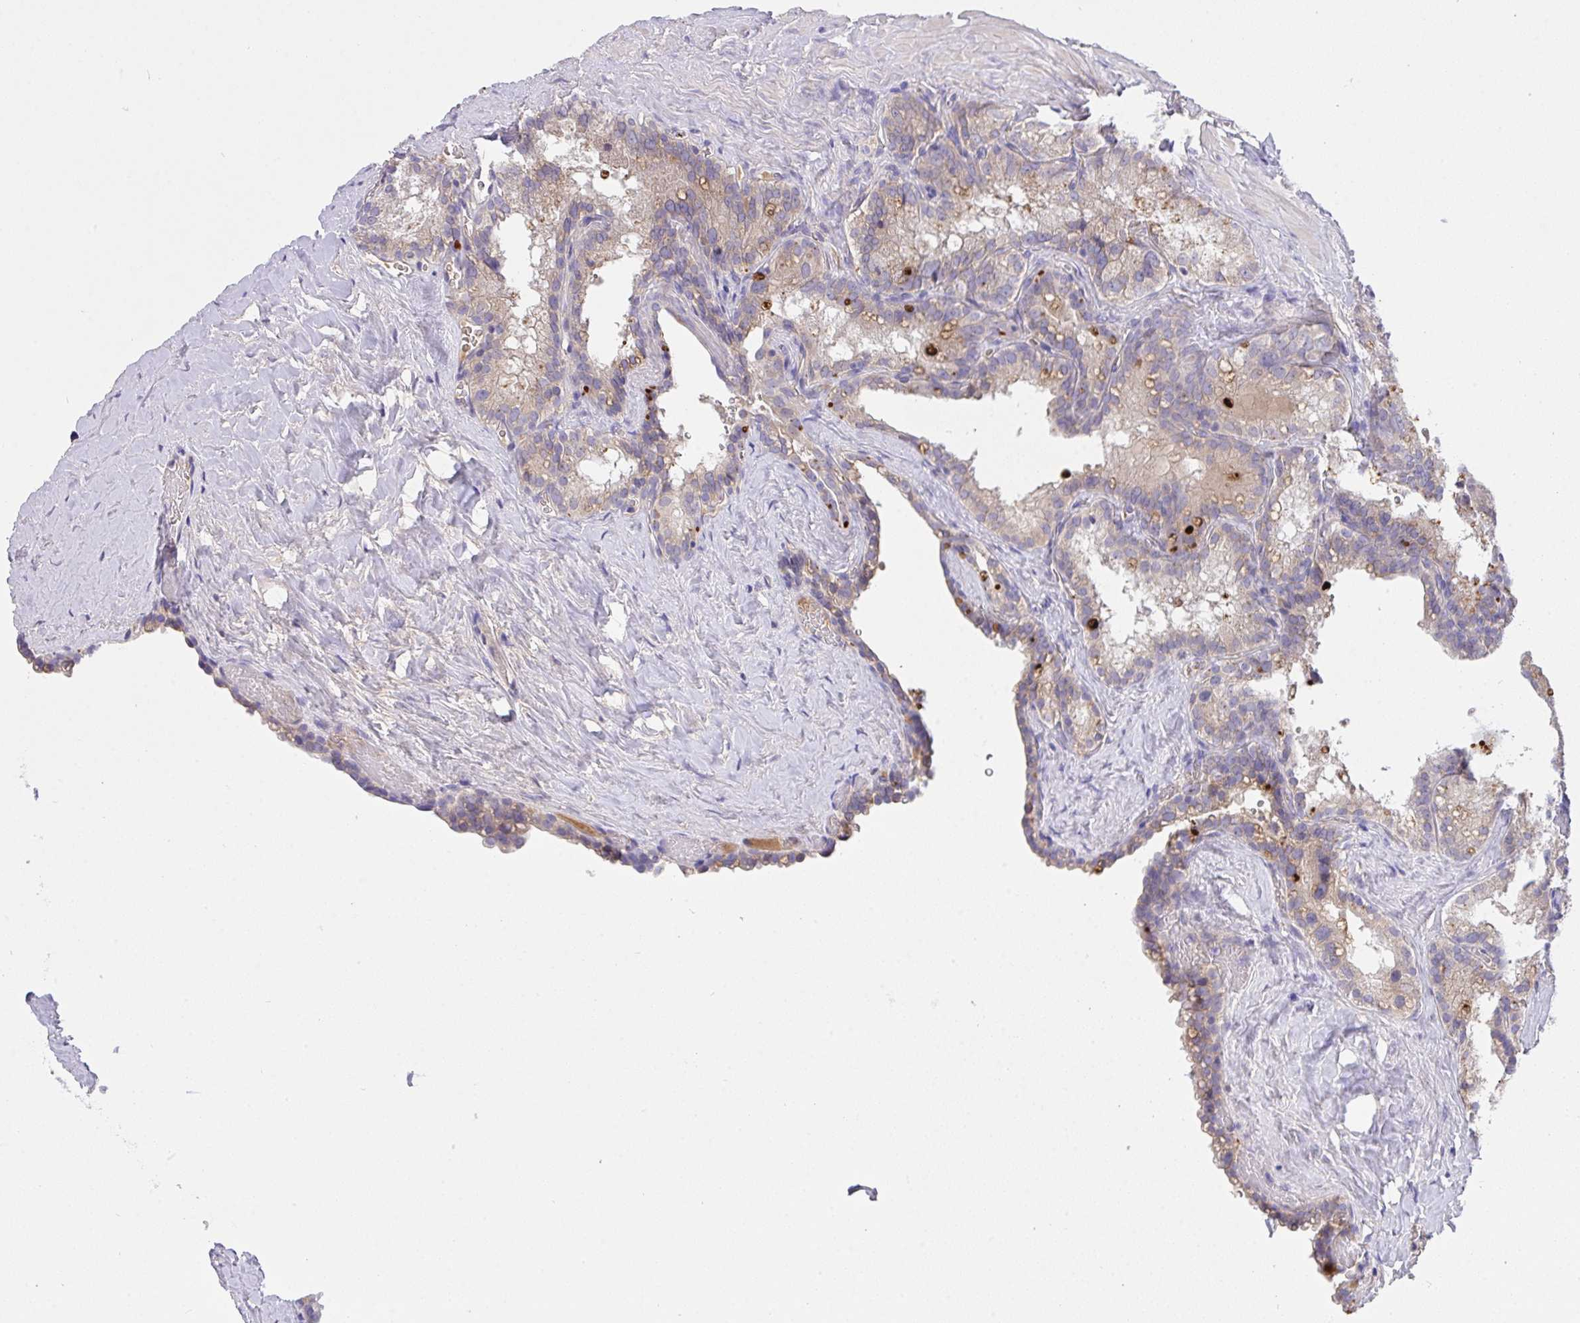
{"staining": {"intensity": "weak", "quantity": "25%-75%", "location": "cytoplasmic/membranous"}, "tissue": "seminal vesicle", "cell_type": "Glandular cells", "image_type": "normal", "snomed": [{"axis": "morphology", "description": "Normal tissue, NOS"}, {"axis": "topography", "description": "Seminal veicle"}], "caption": "This is a histology image of immunohistochemistry staining of benign seminal vesicle, which shows weak positivity in the cytoplasmic/membranous of glandular cells.", "gene": "ZNF581", "patient": {"sex": "male", "age": 47}}